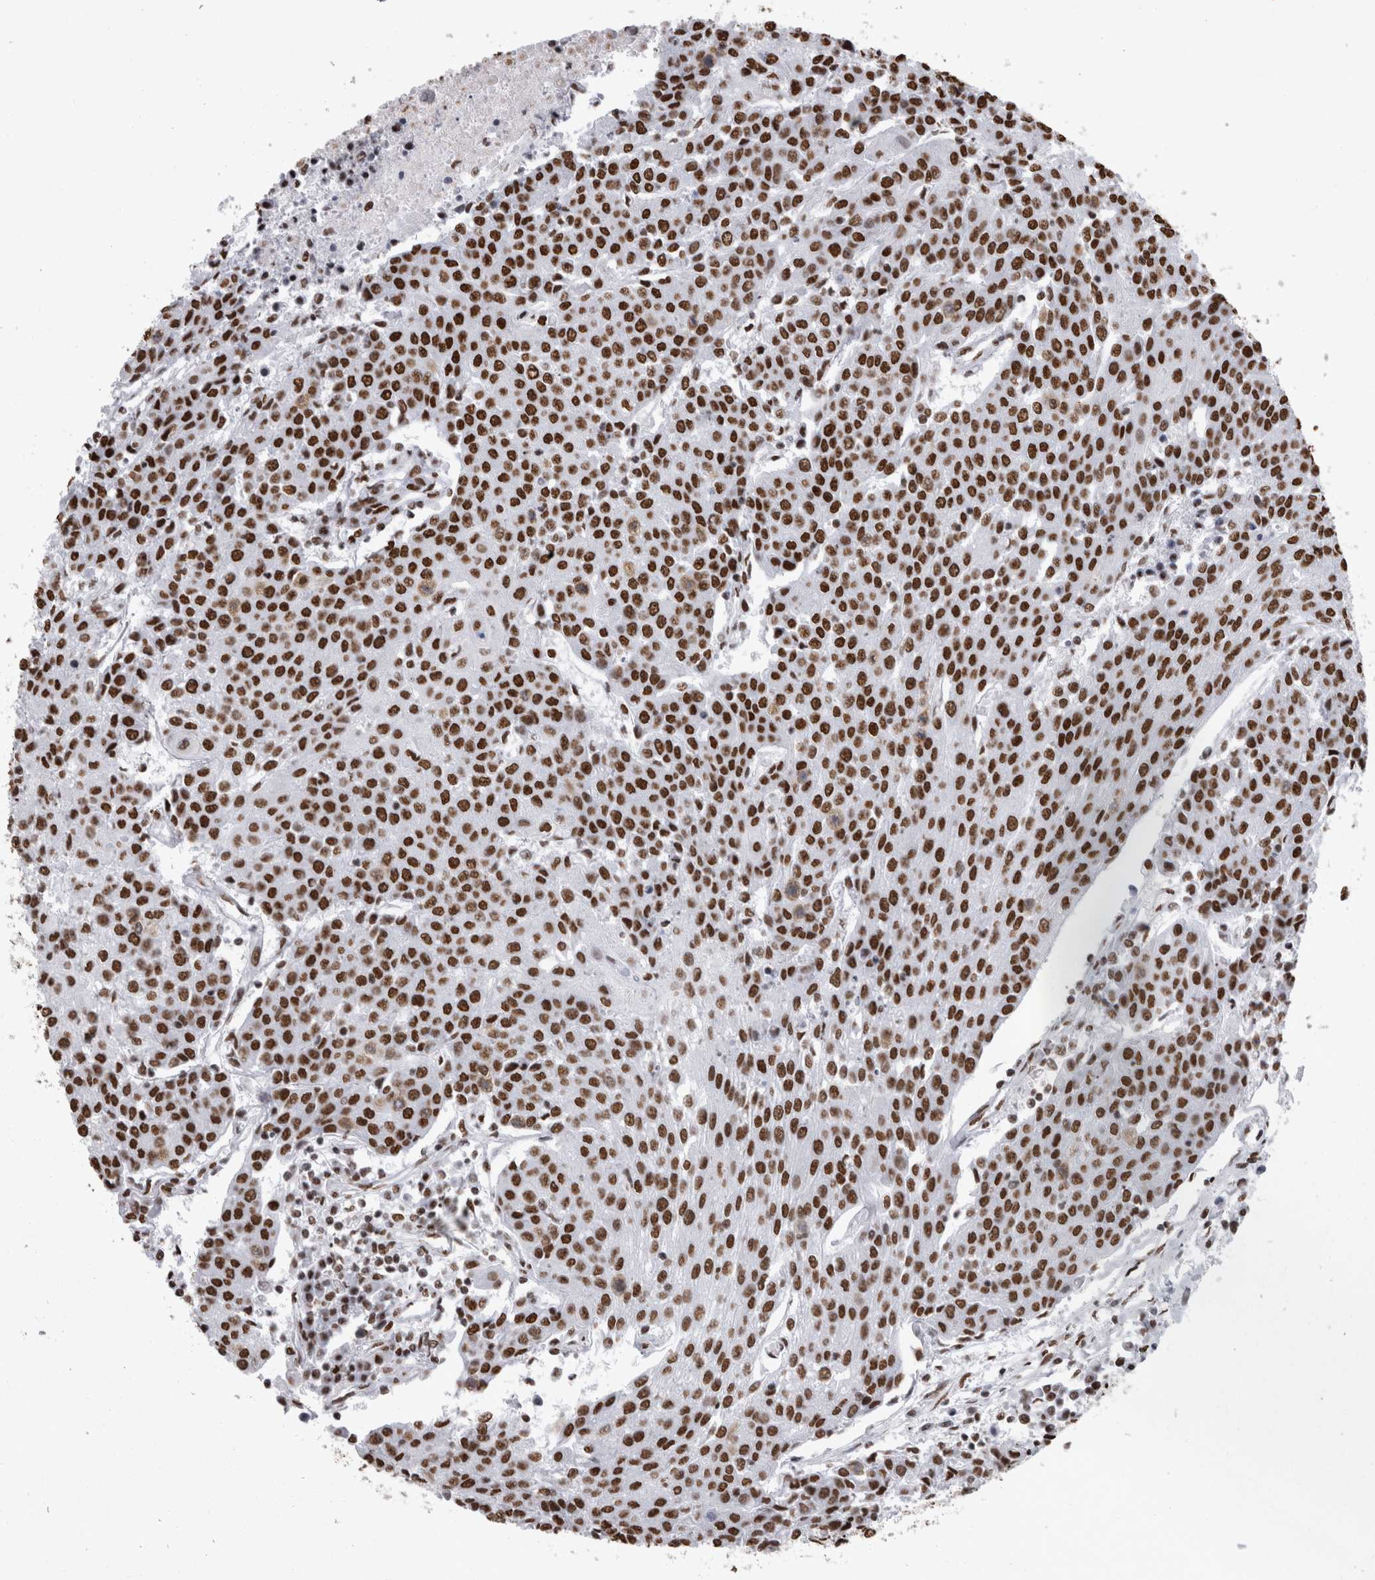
{"staining": {"intensity": "strong", "quantity": ">75%", "location": "nuclear"}, "tissue": "urothelial cancer", "cell_type": "Tumor cells", "image_type": "cancer", "snomed": [{"axis": "morphology", "description": "Urothelial carcinoma, High grade"}, {"axis": "topography", "description": "Urinary bladder"}], "caption": "Human urothelial carcinoma (high-grade) stained with a protein marker displays strong staining in tumor cells.", "gene": "HNRNPM", "patient": {"sex": "female", "age": 85}}